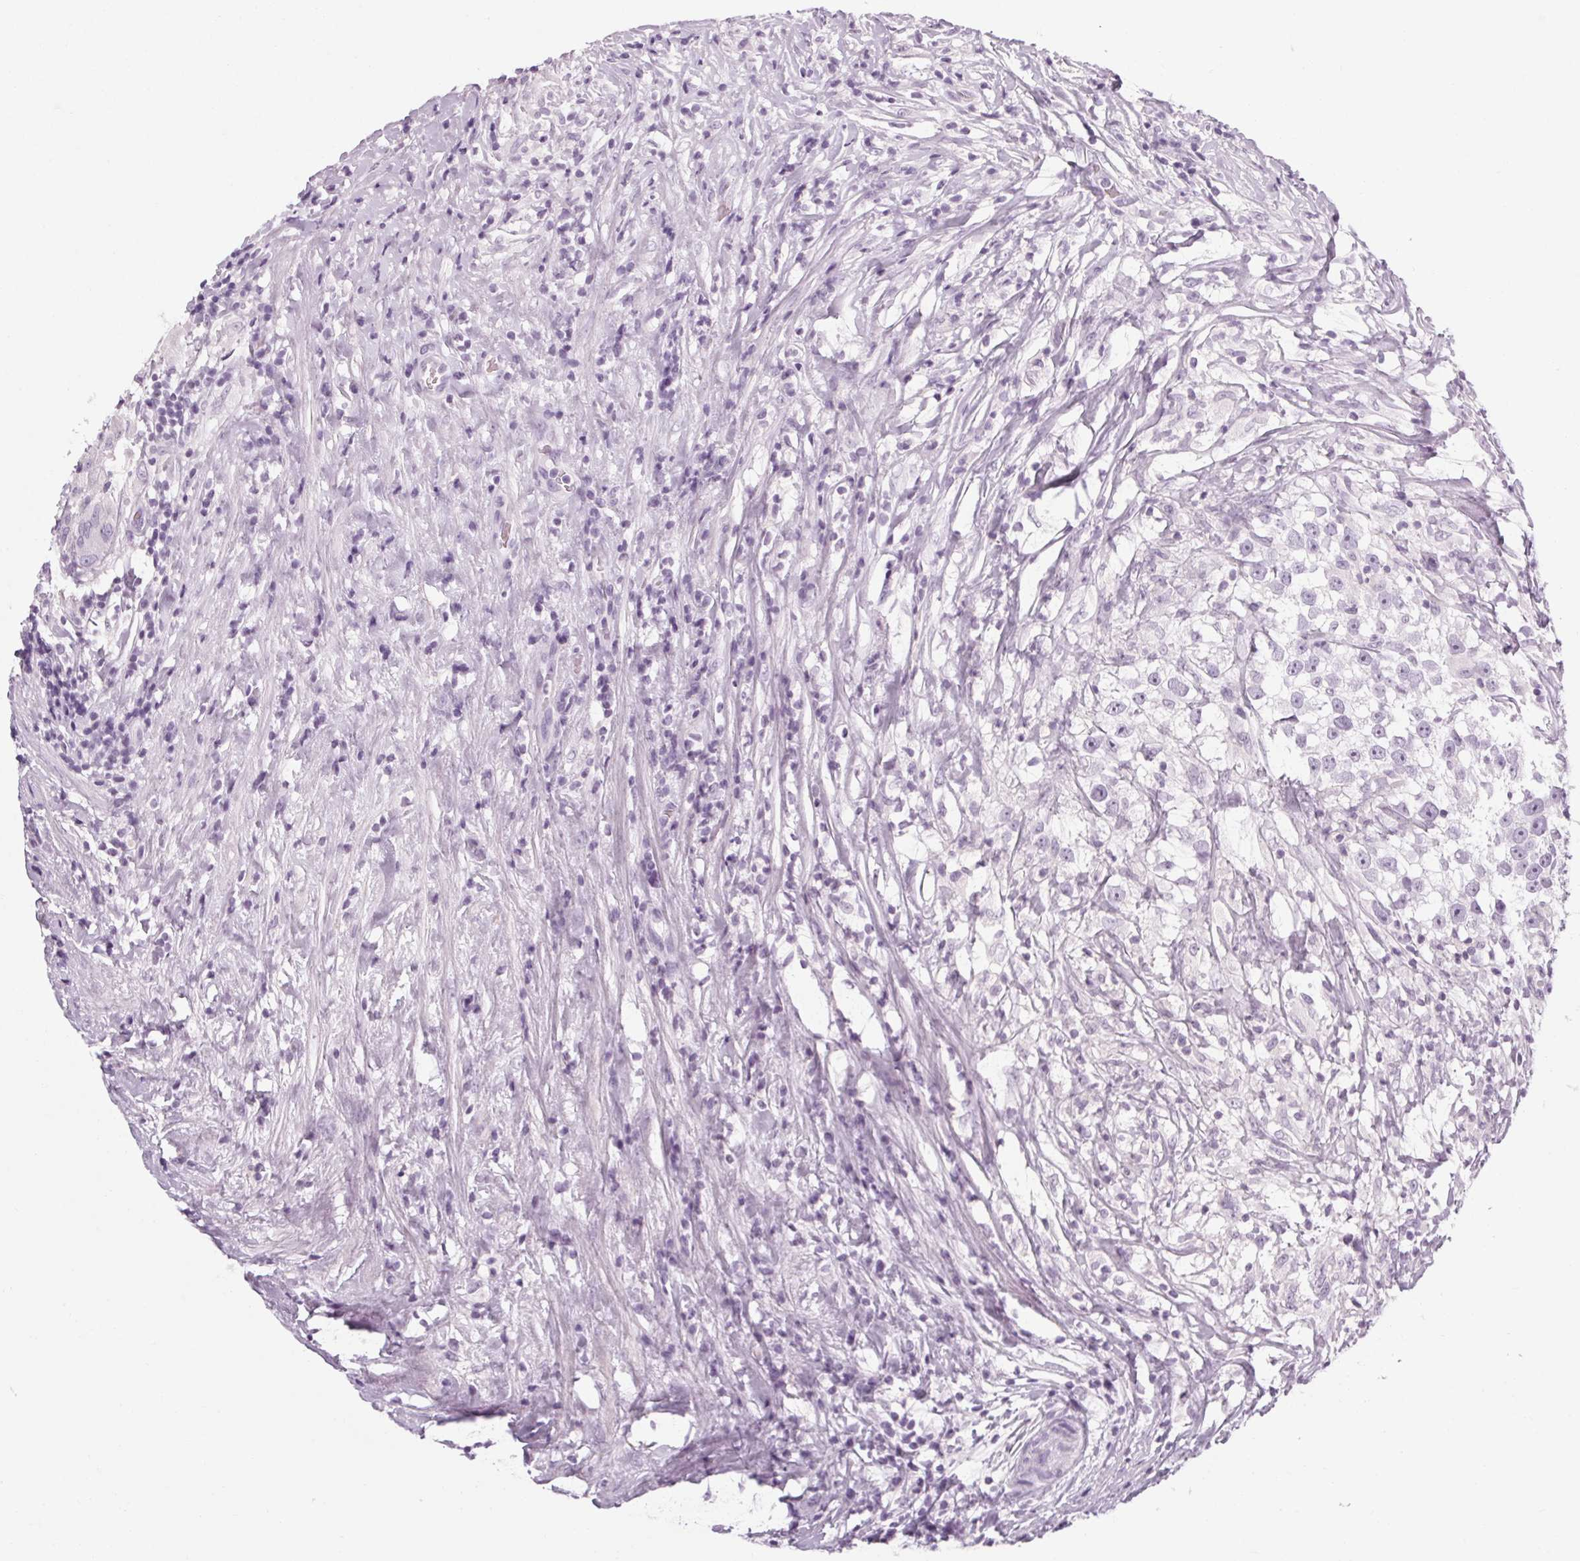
{"staining": {"intensity": "negative", "quantity": "none", "location": "none"}, "tissue": "testis cancer", "cell_type": "Tumor cells", "image_type": "cancer", "snomed": [{"axis": "morphology", "description": "Seminoma, NOS"}, {"axis": "topography", "description": "Testis"}], "caption": "Immunohistochemistry (IHC) of testis cancer (seminoma) displays no expression in tumor cells.", "gene": "POMC", "patient": {"sex": "male", "age": 46}}